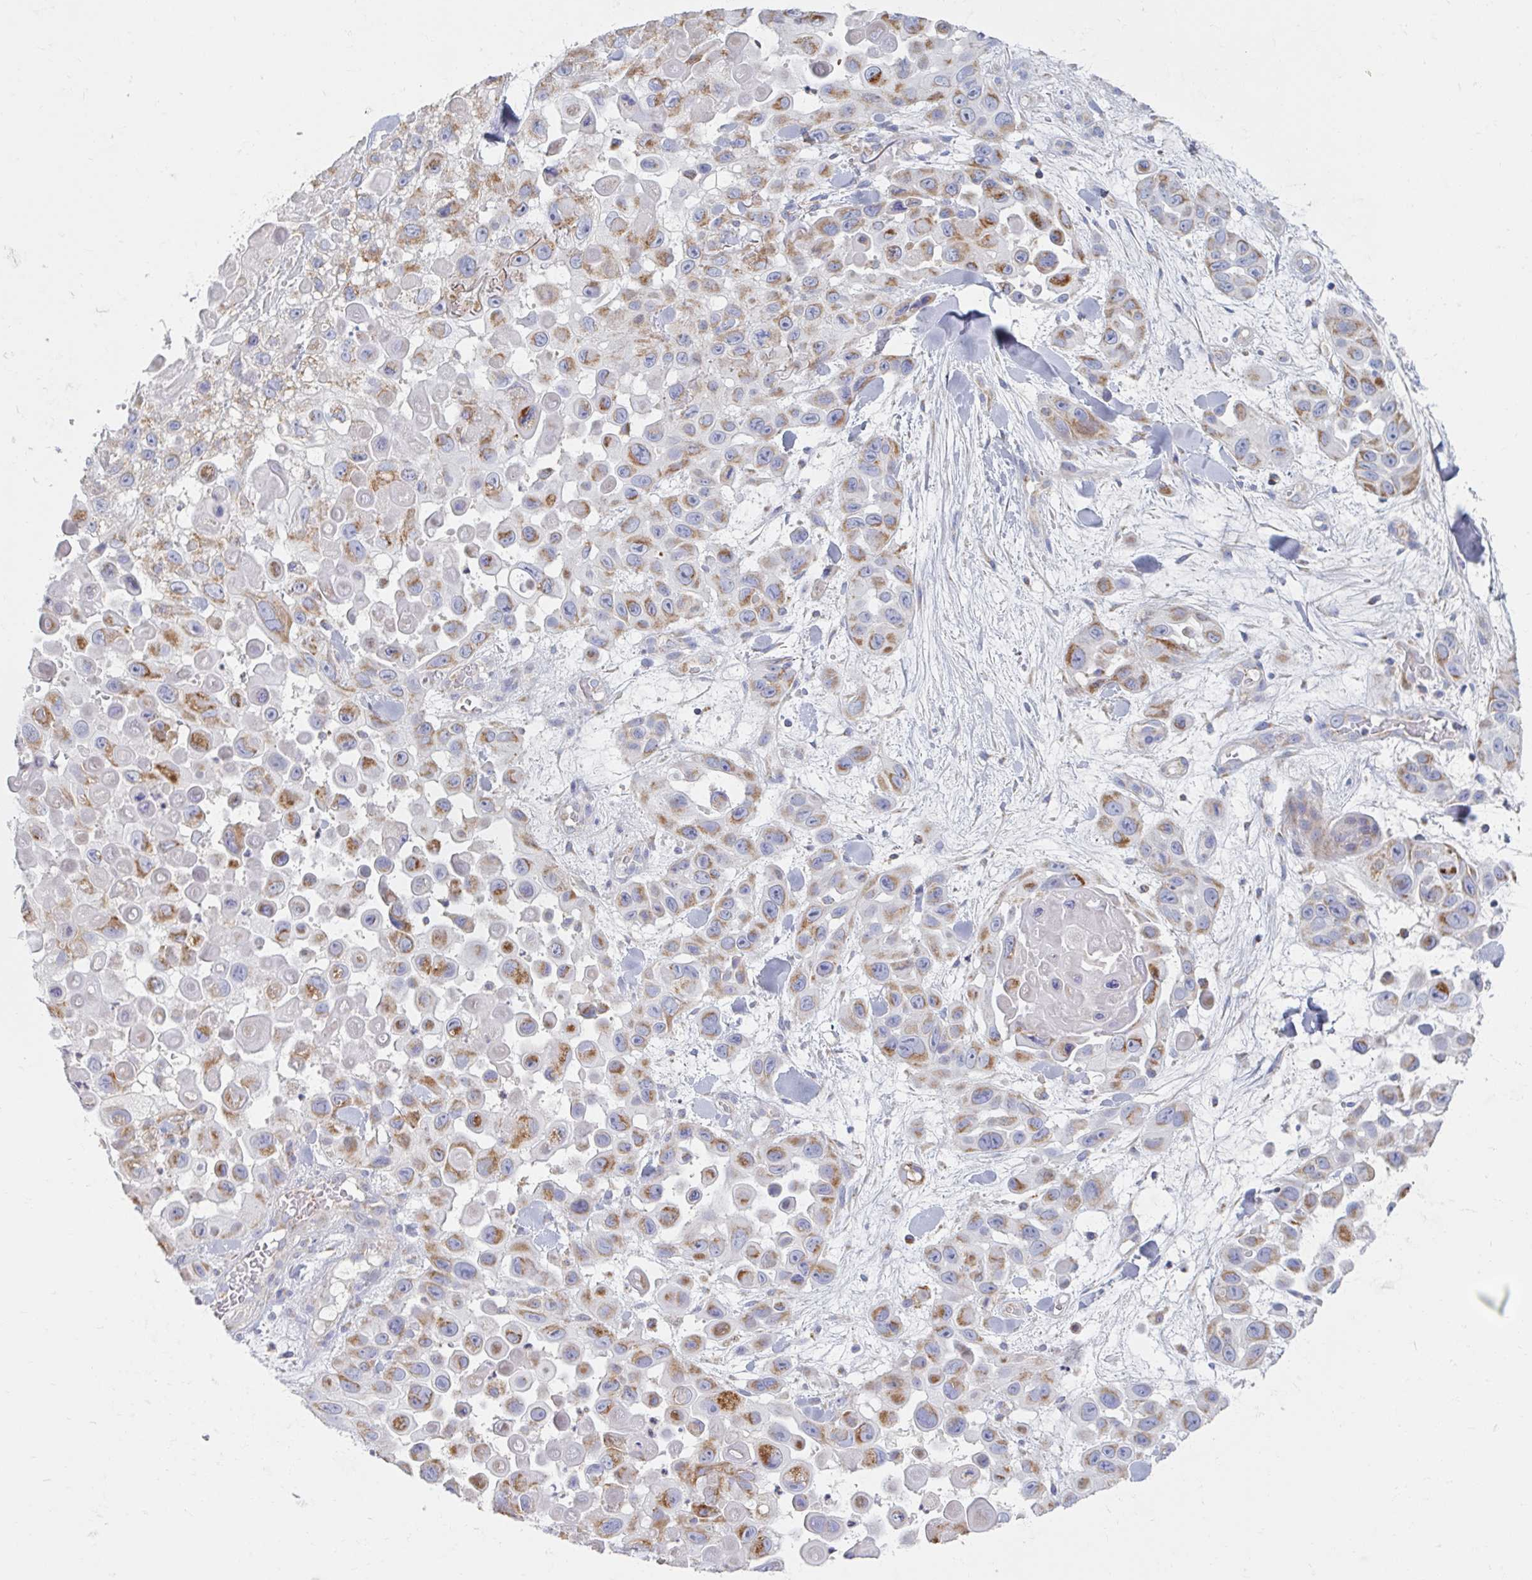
{"staining": {"intensity": "moderate", "quantity": ">75%", "location": "cytoplasmic/membranous"}, "tissue": "skin cancer", "cell_type": "Tumor cells", "image_type": "cancer", "snomed": [{"axis": "morphology", "description": "Squamous cell carcinoma, NOS"}, {"axis": "topography", "description": "Skin"}], "caption": "The photomicrograph displays staining of skin squamous cell carcinoma, revealing moderate cytoplasmic/membranous protein expression (brown color) within tumor cells.", "gene": "MAVS", "patient": {"sex": "male", "age": 81}}